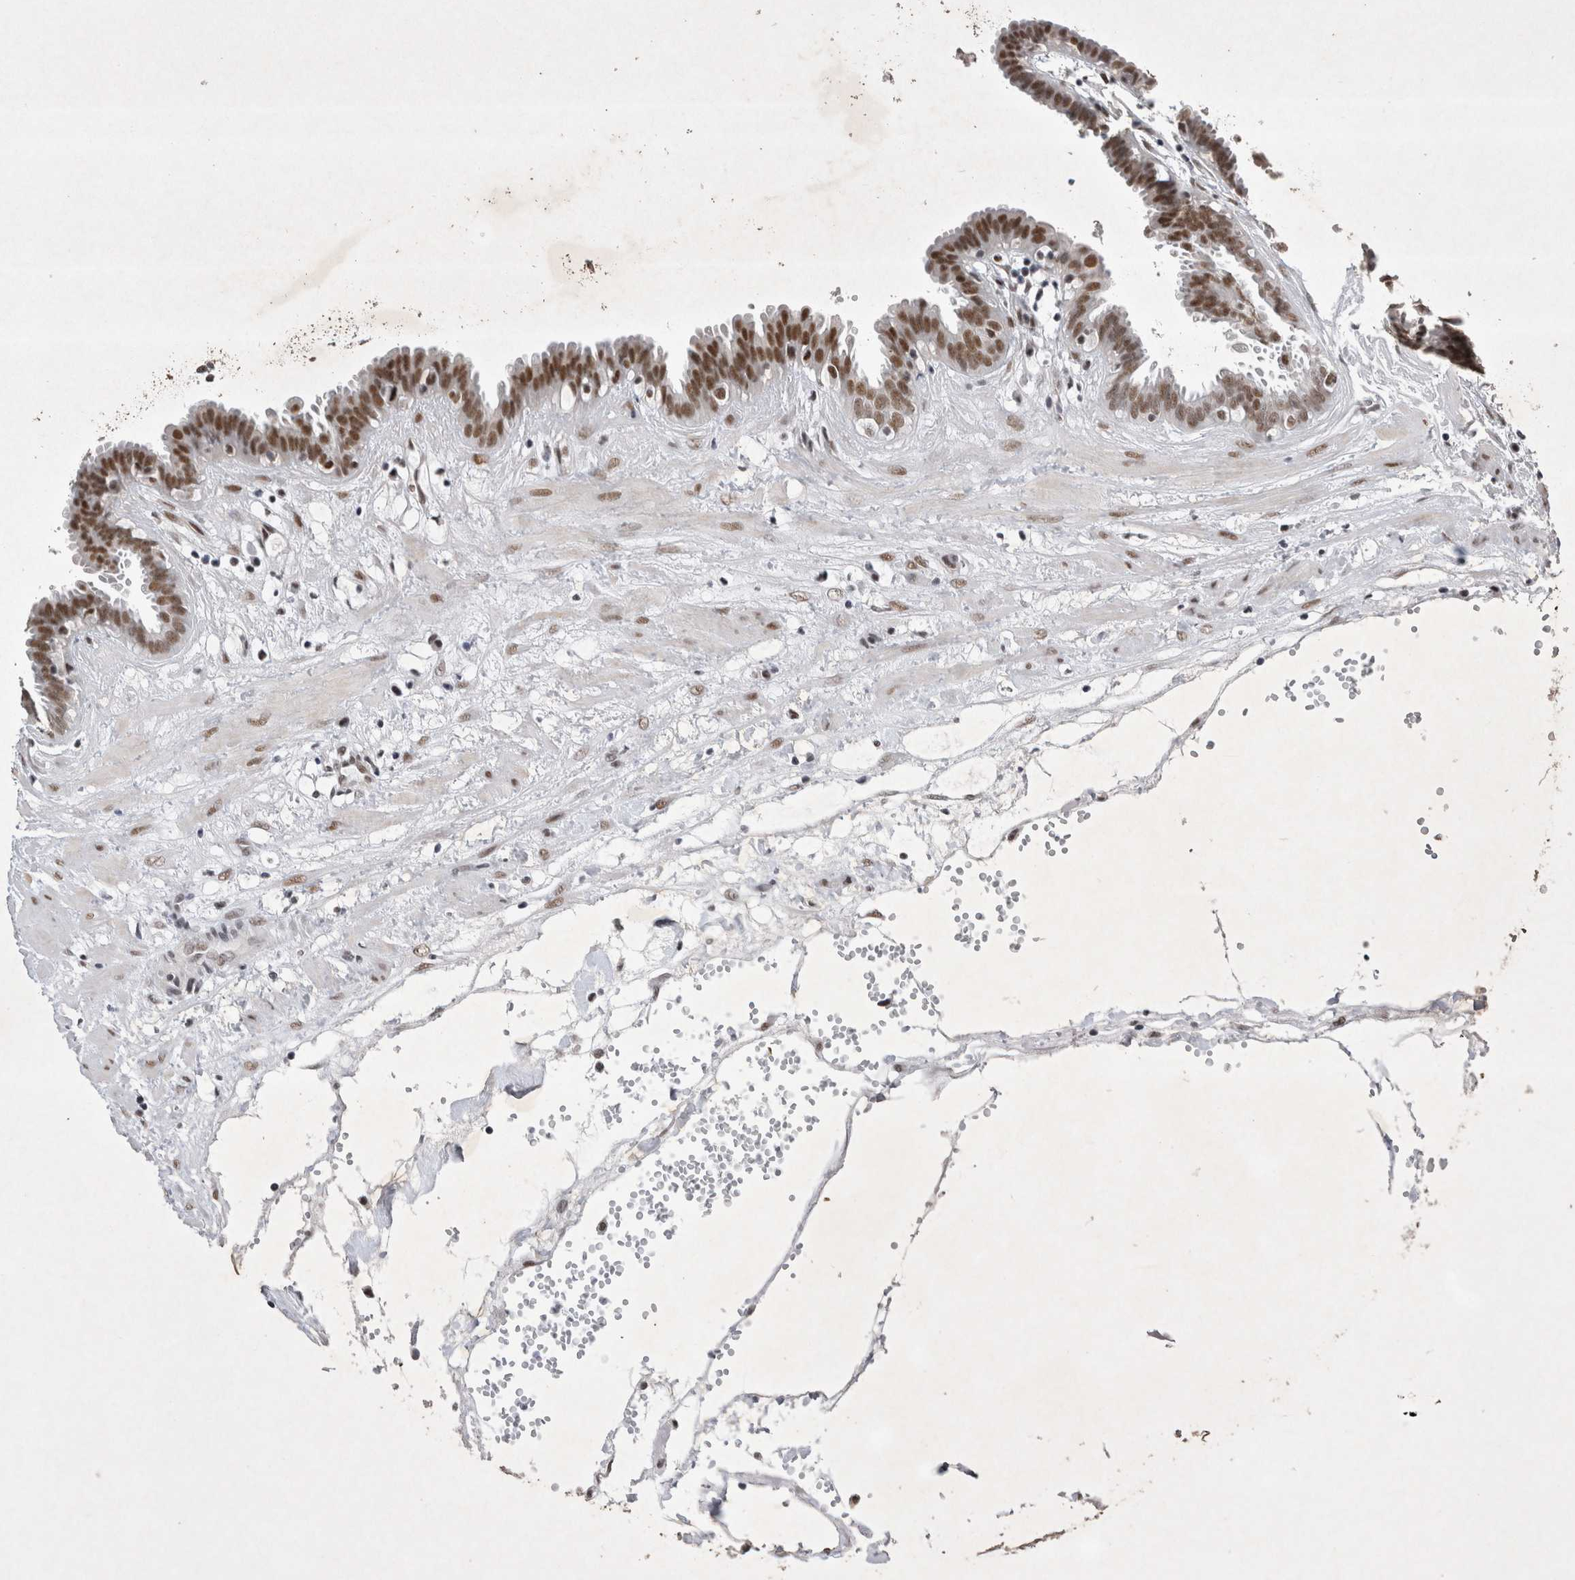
{"staining": {"intensity": "moderate", "quantity": "<25%", "location": "nuclear"}, "tissue": "fallopian tube", "cell_type": "Glandular cells", "image_type": "normal", "snomed": [{"axis": "morphology", "description": "Normal tissue, NOS"}, {"axis": "topography", "description": "Fallopian tube"}, {"axis": "topography", "description": "Placenta"}], "caption": "Immunohistochemical staining of unremarkable human fallopian tube exhibits low levels of moderate nuclear staining in approximately <25% of glandular cells. The staining is performed using DAB (3,3'-diaminobenzidine) brown chromogen to label protein expression. The nuclei are counter-stained blue using hematoxylin.", "gene": "RBM6", "patient": {"sex": "female", "age": 32}}